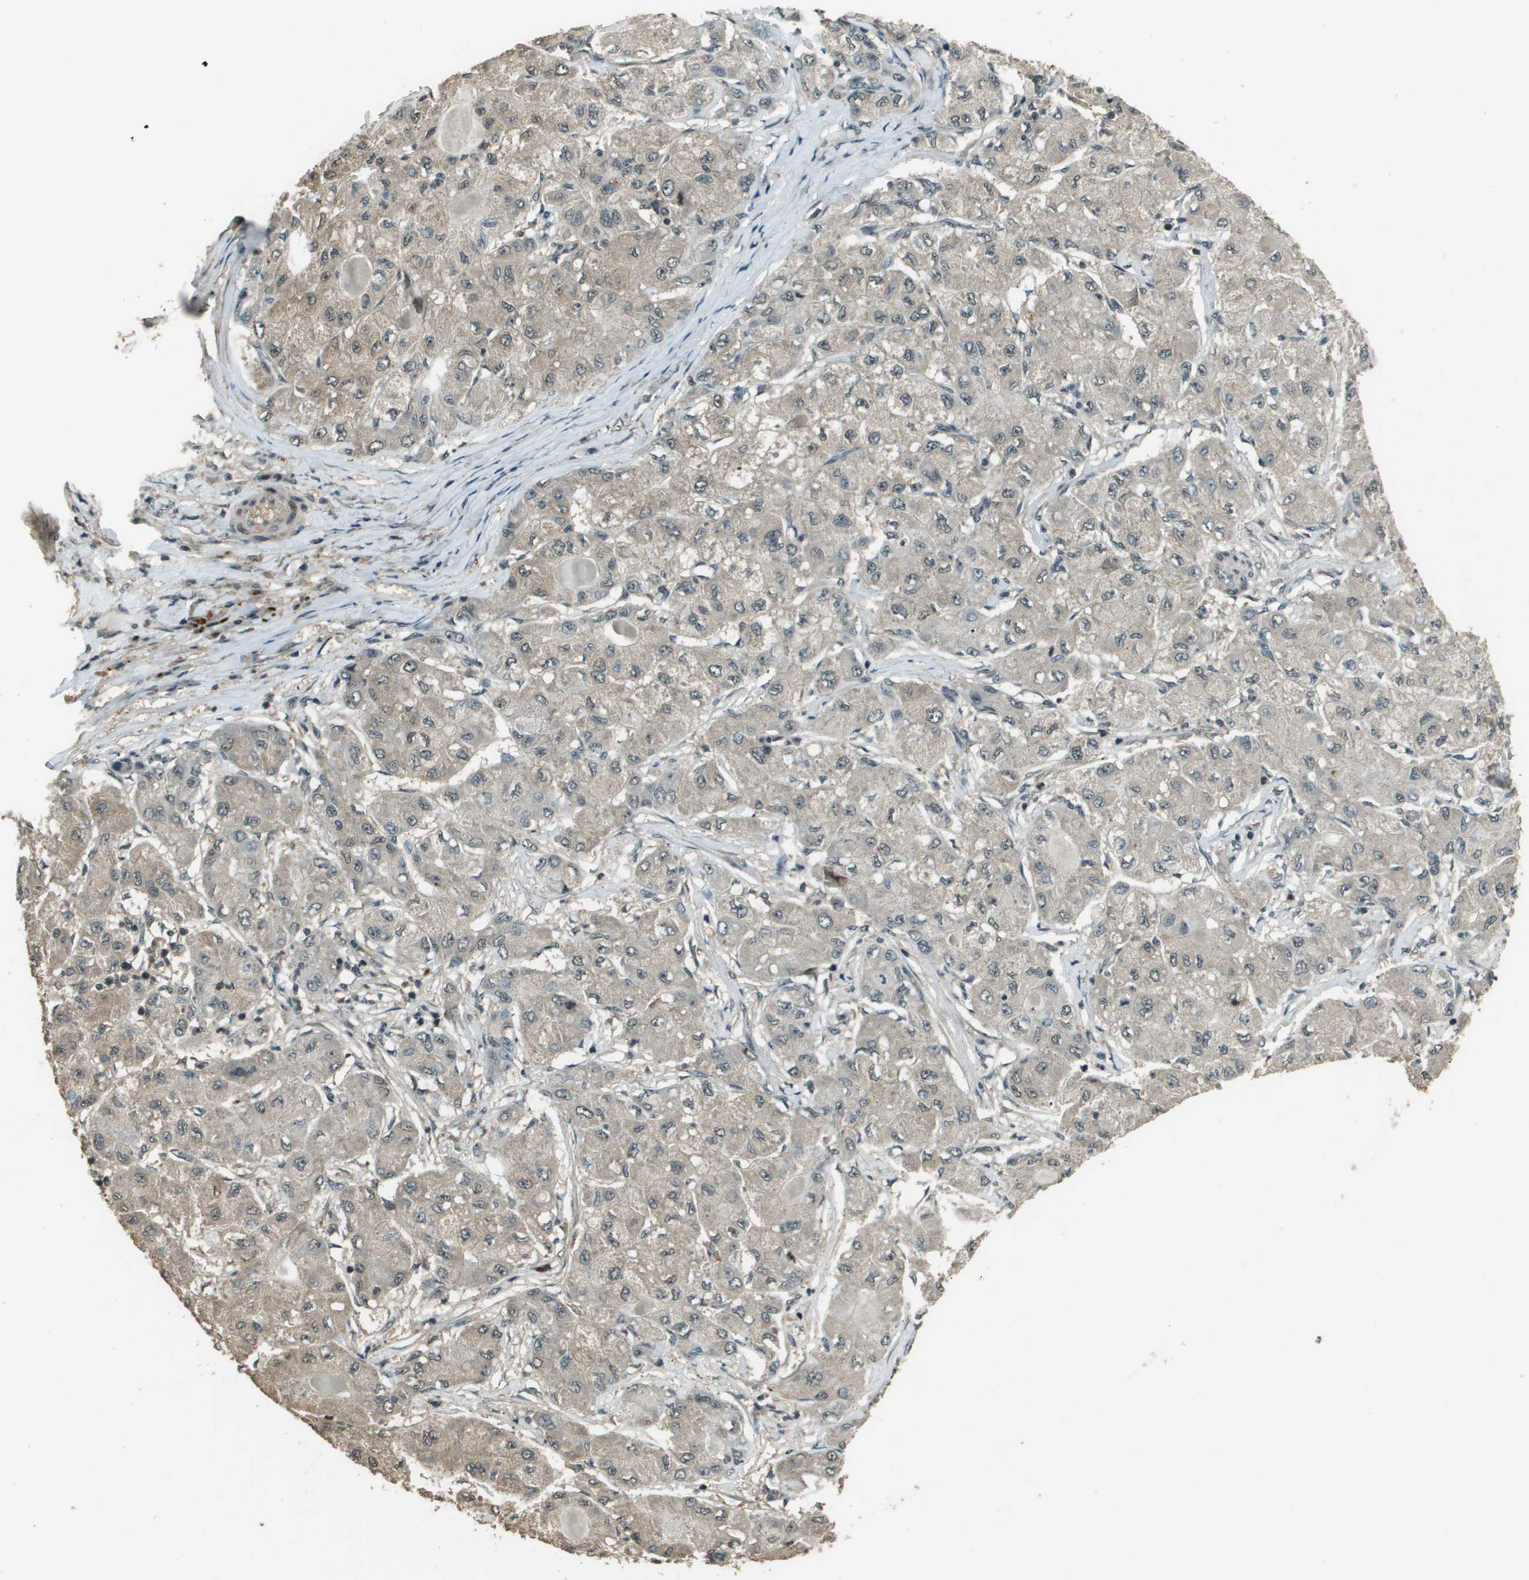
{"staining": {"intensity": "weak", "quantity": ">75%", "location": "cytoplasmic/membranous"}, "tissue": "liver cancer", "cell_type": "Tumor cells", "image_type": "cancer", "snomed": [{"axis": "morphology", "description": "Carcinoma, Hepatocellular, NOS"}, {"axis": "topography", "description": "Liver"}], "caption": "Liver cancer (hepatocellular carcinoma) tissue reveals weak cytoplasmic/membranous expression in approximately >75% of tumor cells, visualized by immunohistochemistry. (DAB (3,3'-diaminobenzidine) = brown stain, brightfield microscopy at high magnification).", "gene": "SDC3", "patient": {"sex": "male", "age": 80}}